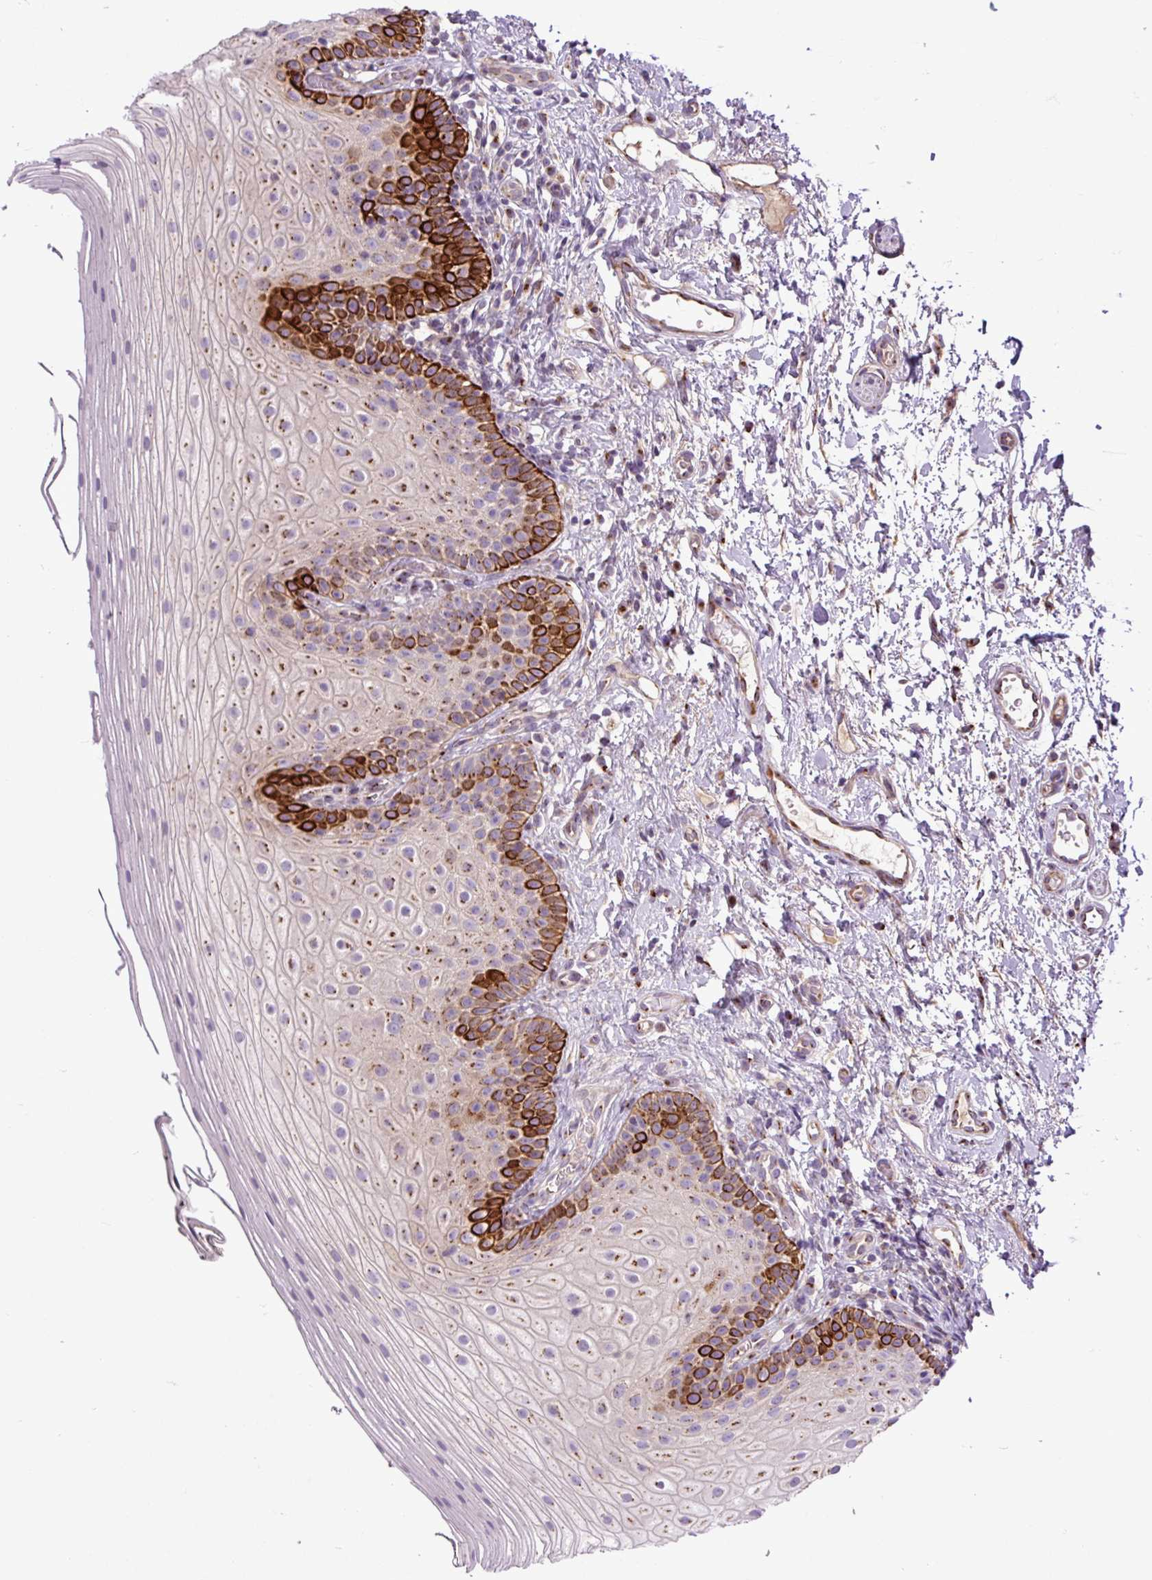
{"staining": {"intensity": "strong", "quantity": "25%-75%", "location": "cytoplasmic/membranous"}, "tissue": "oral mucosa", "cell_type": "Squamous epithelial cells", "image_type": "normal", "snomed": [{"axis": "morphology", "description": "Normal tissue, NOS"}, {"axis": "topography", "description": "Oral tissue"}], "caption": "IHC image of normal oral mucosa: oral mucosa stained using immunohistochemistry (IHC) exhibits high levels of strong protein expression localized specifically in the cytoplasmic/membranous of squamous epithelial cells, appearing as a cytoplasmic/membranous brown color.", "gene": "MSMP", "patient": {"sex": "male", "age": 75}}